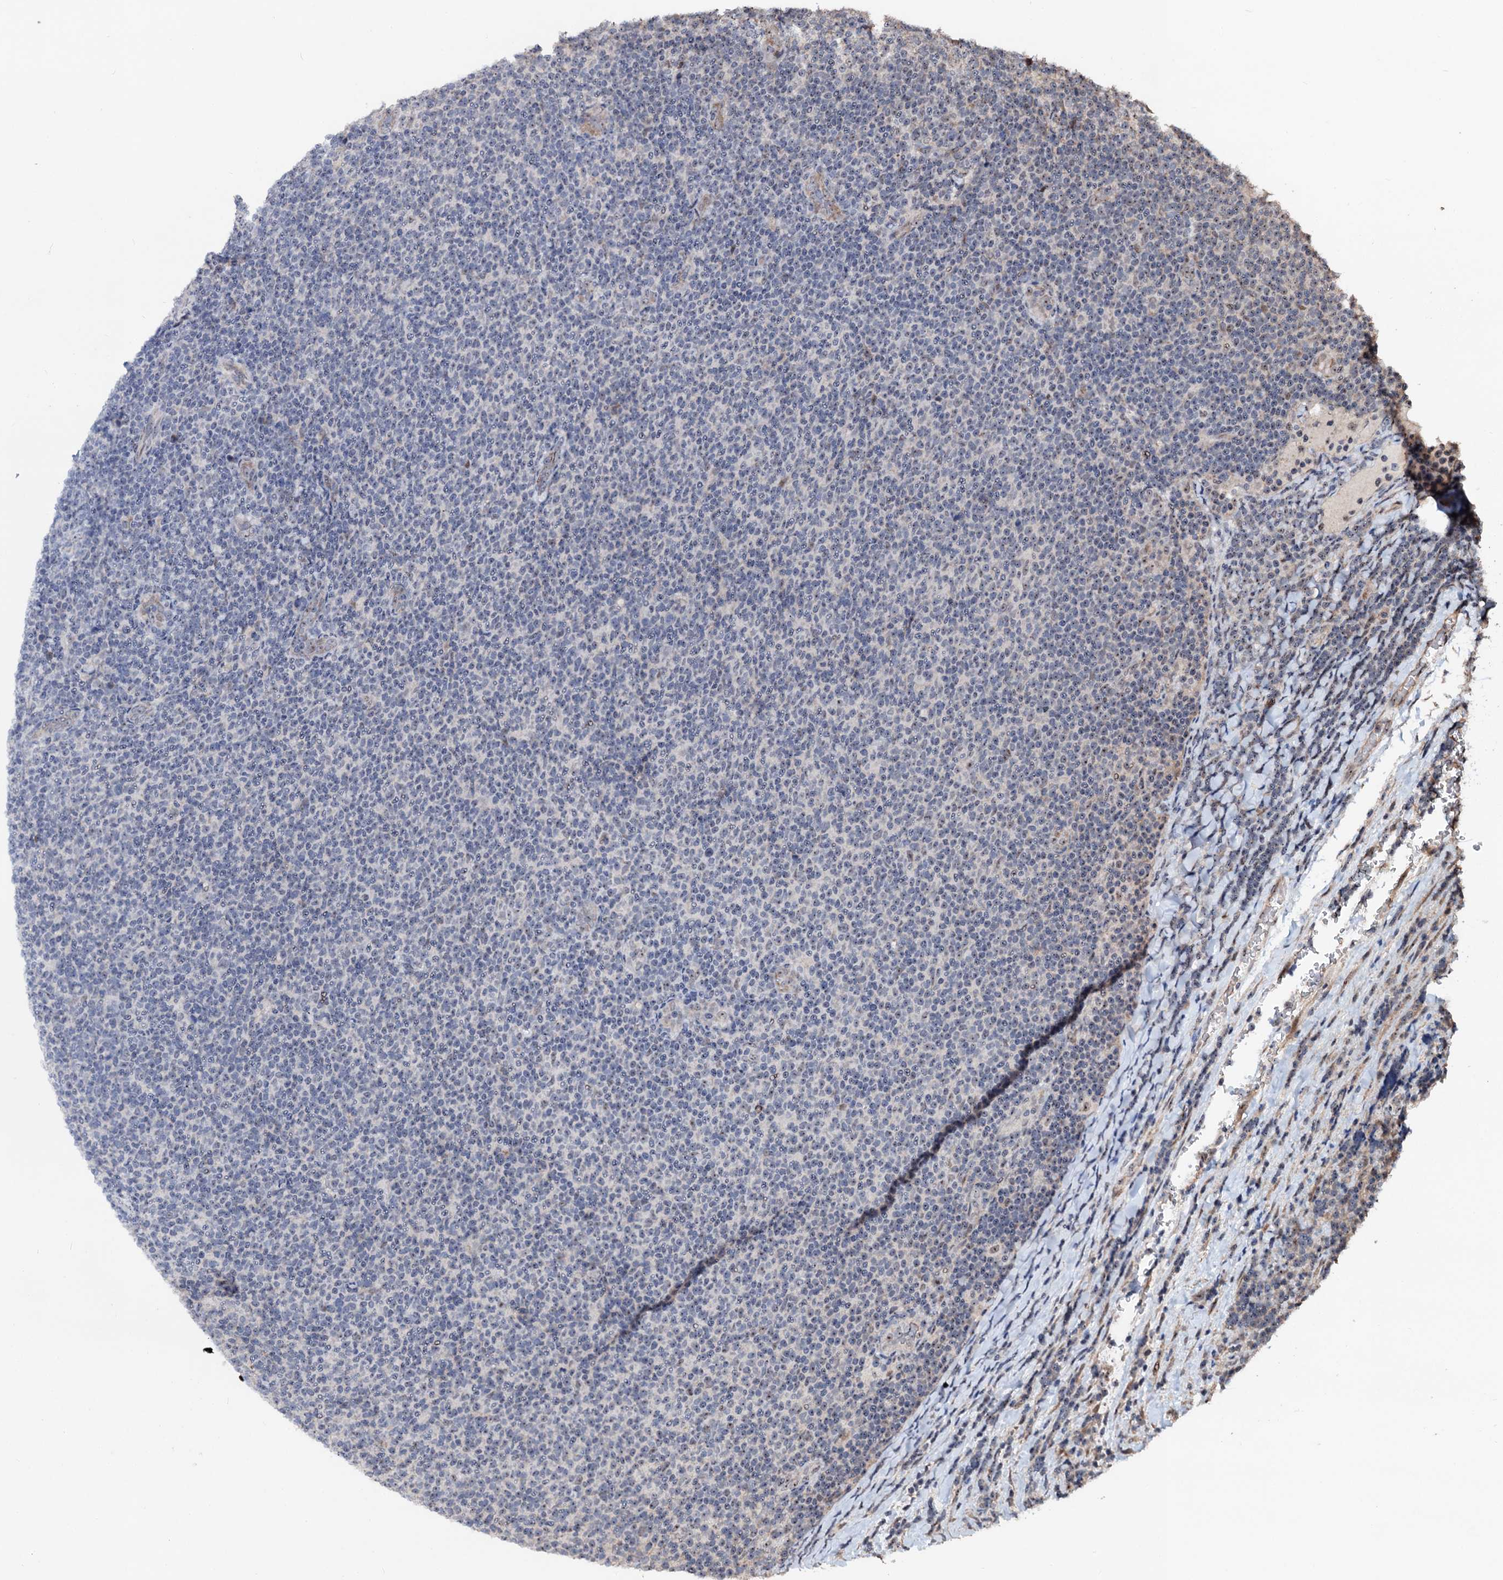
{"staining": {"intensity": "weak", "quantity": "<25%", "location": "nuclear"}, "tissue": "lymphoma", "cell_type": "Tumor cells", "image_type": "cancer", "snomed": [{"axis": "morphology", "description": "Malignant lymphoma, non-Hodgkin's type, Low grade"}, {"axis": "topography", "description": "Lymph node"}], "caption": "Histopathology image shows no significant protein expression in tumor cells of malignant lymphoma, non-Hodgkin's type (low-grade).", "gene": "SUPT7L", "patient": {"sex": "male", "age": 66}}